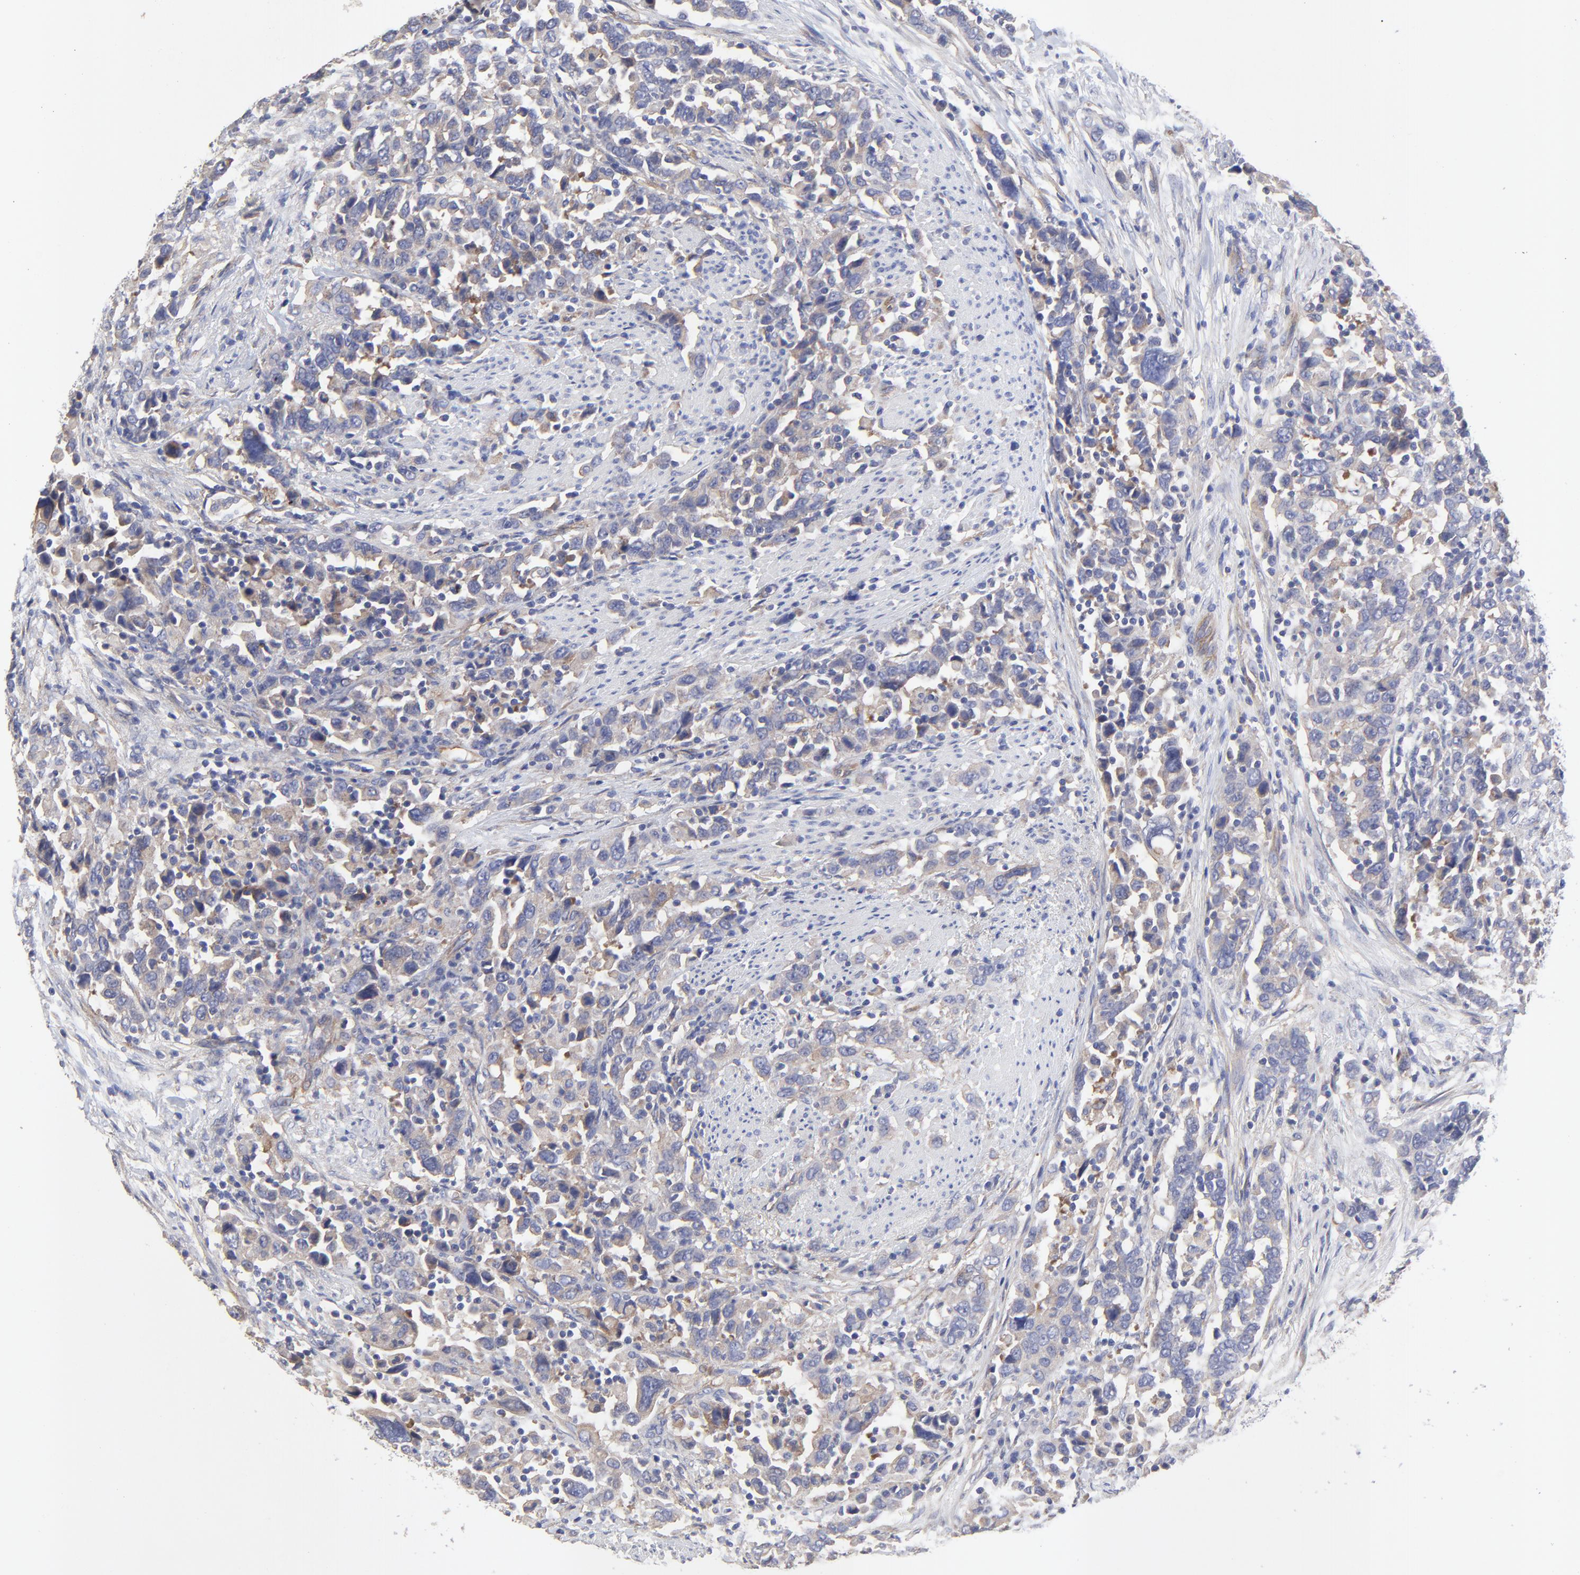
{"staining": {"intensity": "weak", "quantity": "<25%", "location": "cytoplasmic/membranous"}, "tissue": "urothelial cancer", "cell_type": "Tumor cells", "image_type": "cancer", "snomed": [{"axis": "morphology", "description": "Urothelial carcinoma, High grade"}, {"axis": "topography", "description": "Urinary bladder"}], "caption": "Urothelial carcinoma (high-grade) was stained to show a protein in brown. There is no significant positivity in tumor cells. Brightfield microscopy of immunohistochemistry stained with DAB (3,3'-diaminobenzidine) (brown) and hematoxylin (blue), captured at high magnification.", "gene": "SULF2", "patient": {"sex": "male", "age": 61}}